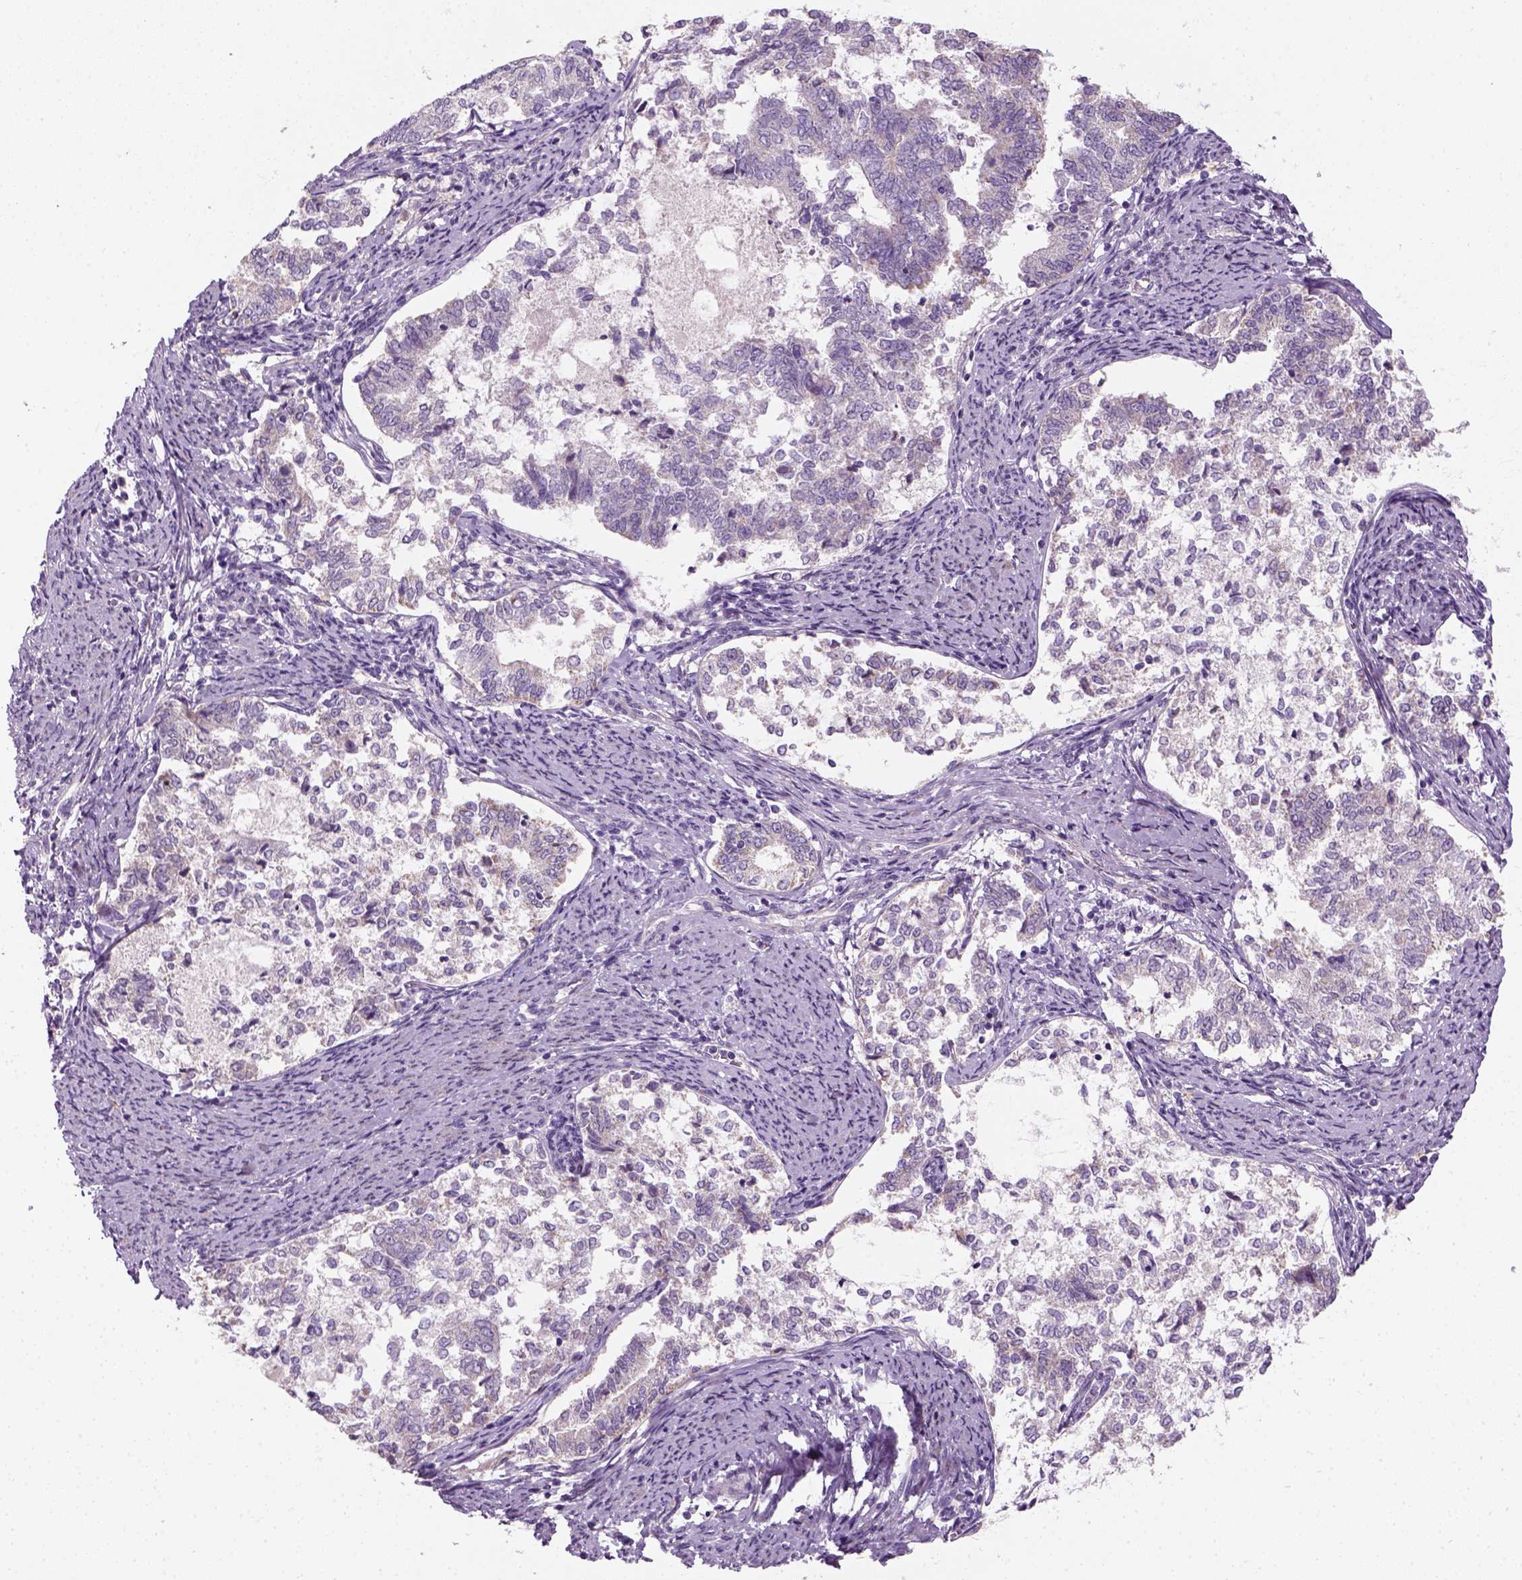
{"staining": {"intensity": "negative", "quantity": "none", "location": "none"}, "tissue": "endometrial cancer", "cell_type": "Tumor cells", "image_type": "cancer", "snomed": [{"axis": "morphology", "description": "Adenocarcinoma, NOS"}, {"axis": "topography", "description": "Endometrium"}], "caption": "This is an immunohistochemistry (IHC) photomicrograph of endometrial cancer. There is no positivity in tumor cells.", "gene": "NUDT6", "patient": {"sex": "female", "age": 65}}